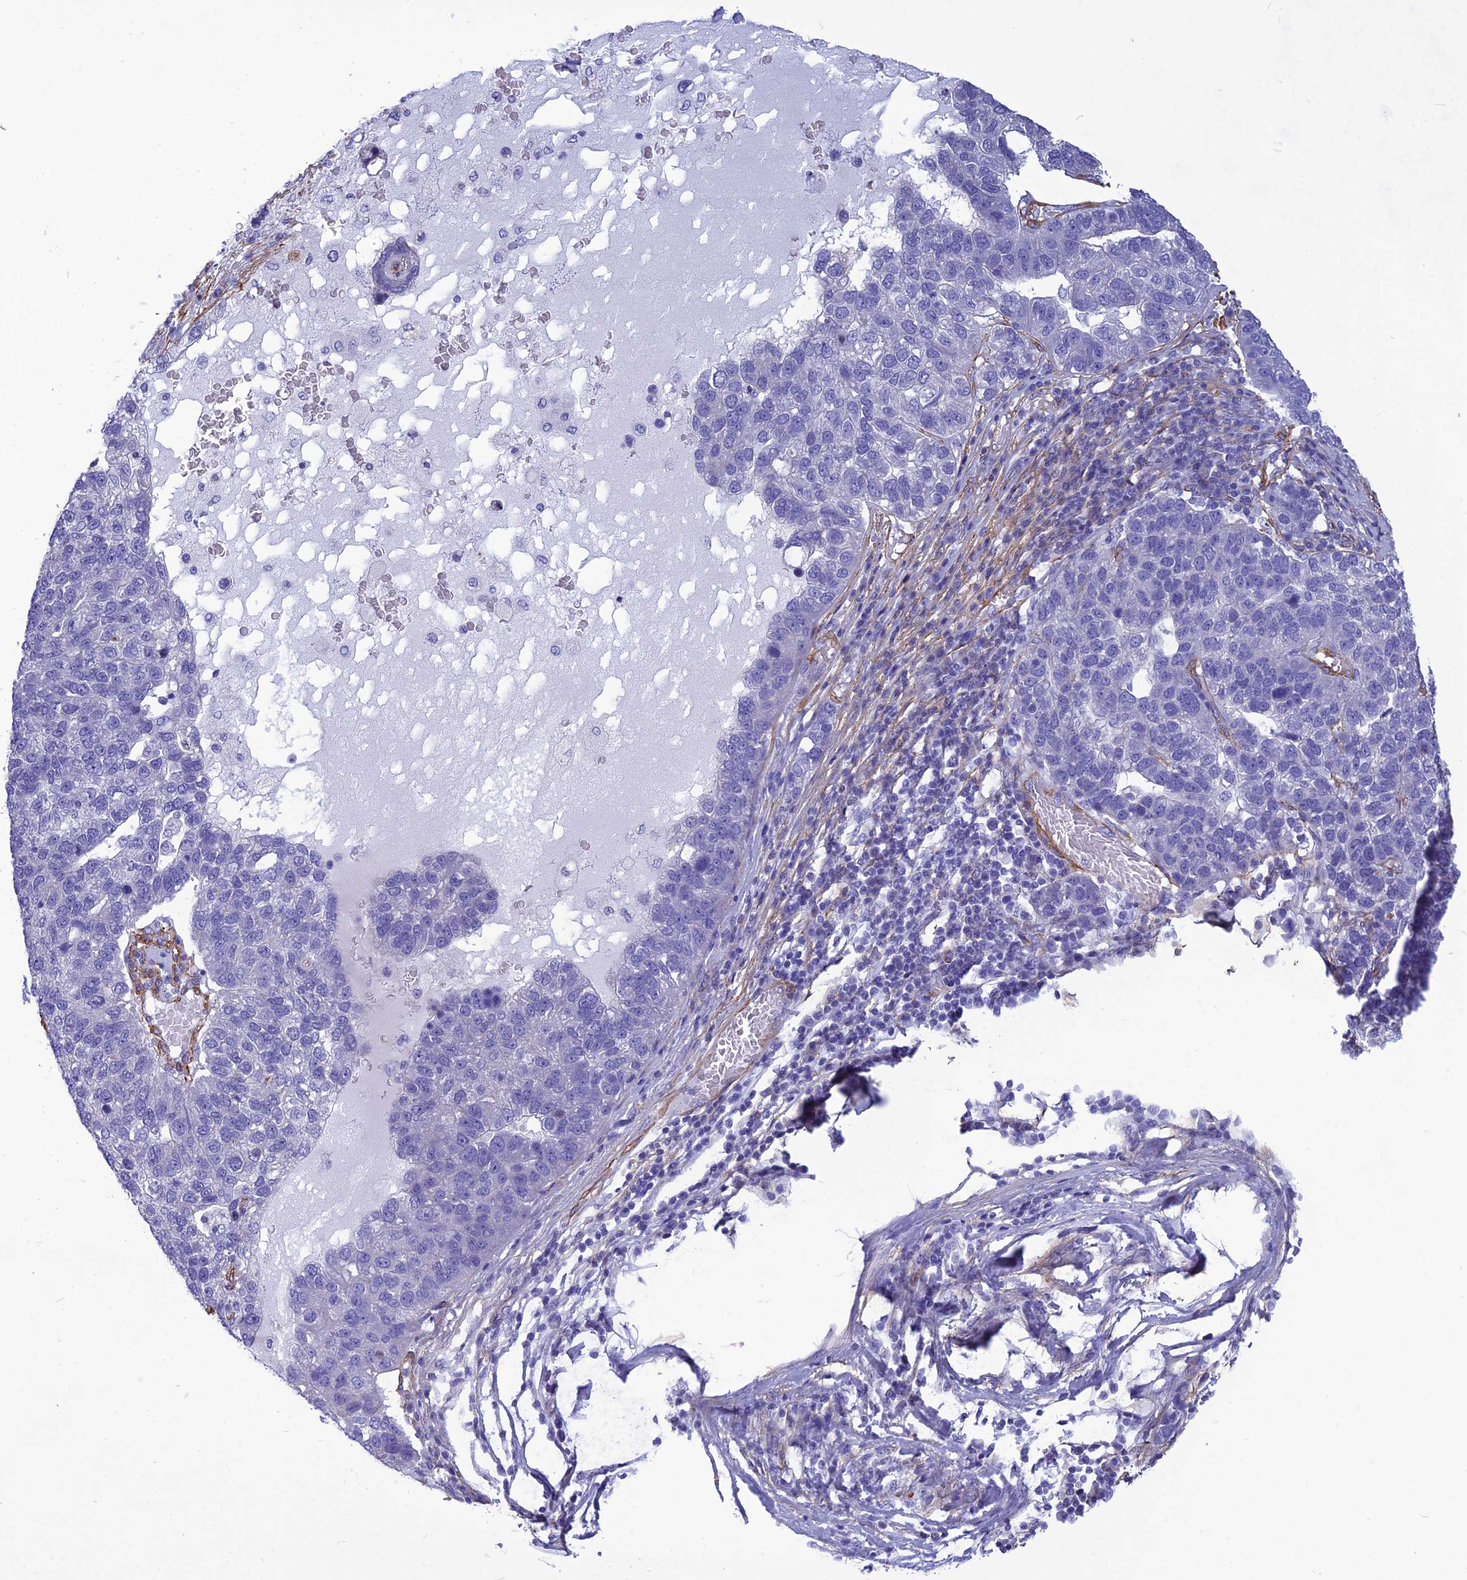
{"staining": {"intensity": "negative", "quantity": "none", "location": "none"}, "tissue": "pancreatic cancer", "cell_type": "Tumor cells", "image_type": "cancer", "snomed": [{"axis": "morphology", "description": "Adenocarcinoma, NOS"}, {"axis": "topography", "description": "Pancreas"}], "caption": "Pancreatic adenocarcinoma stained for a protein using IHC exhibits no positivity tumor cells.", "gene": "NKD1", "patient": {"sex": "female", "age": 61}}